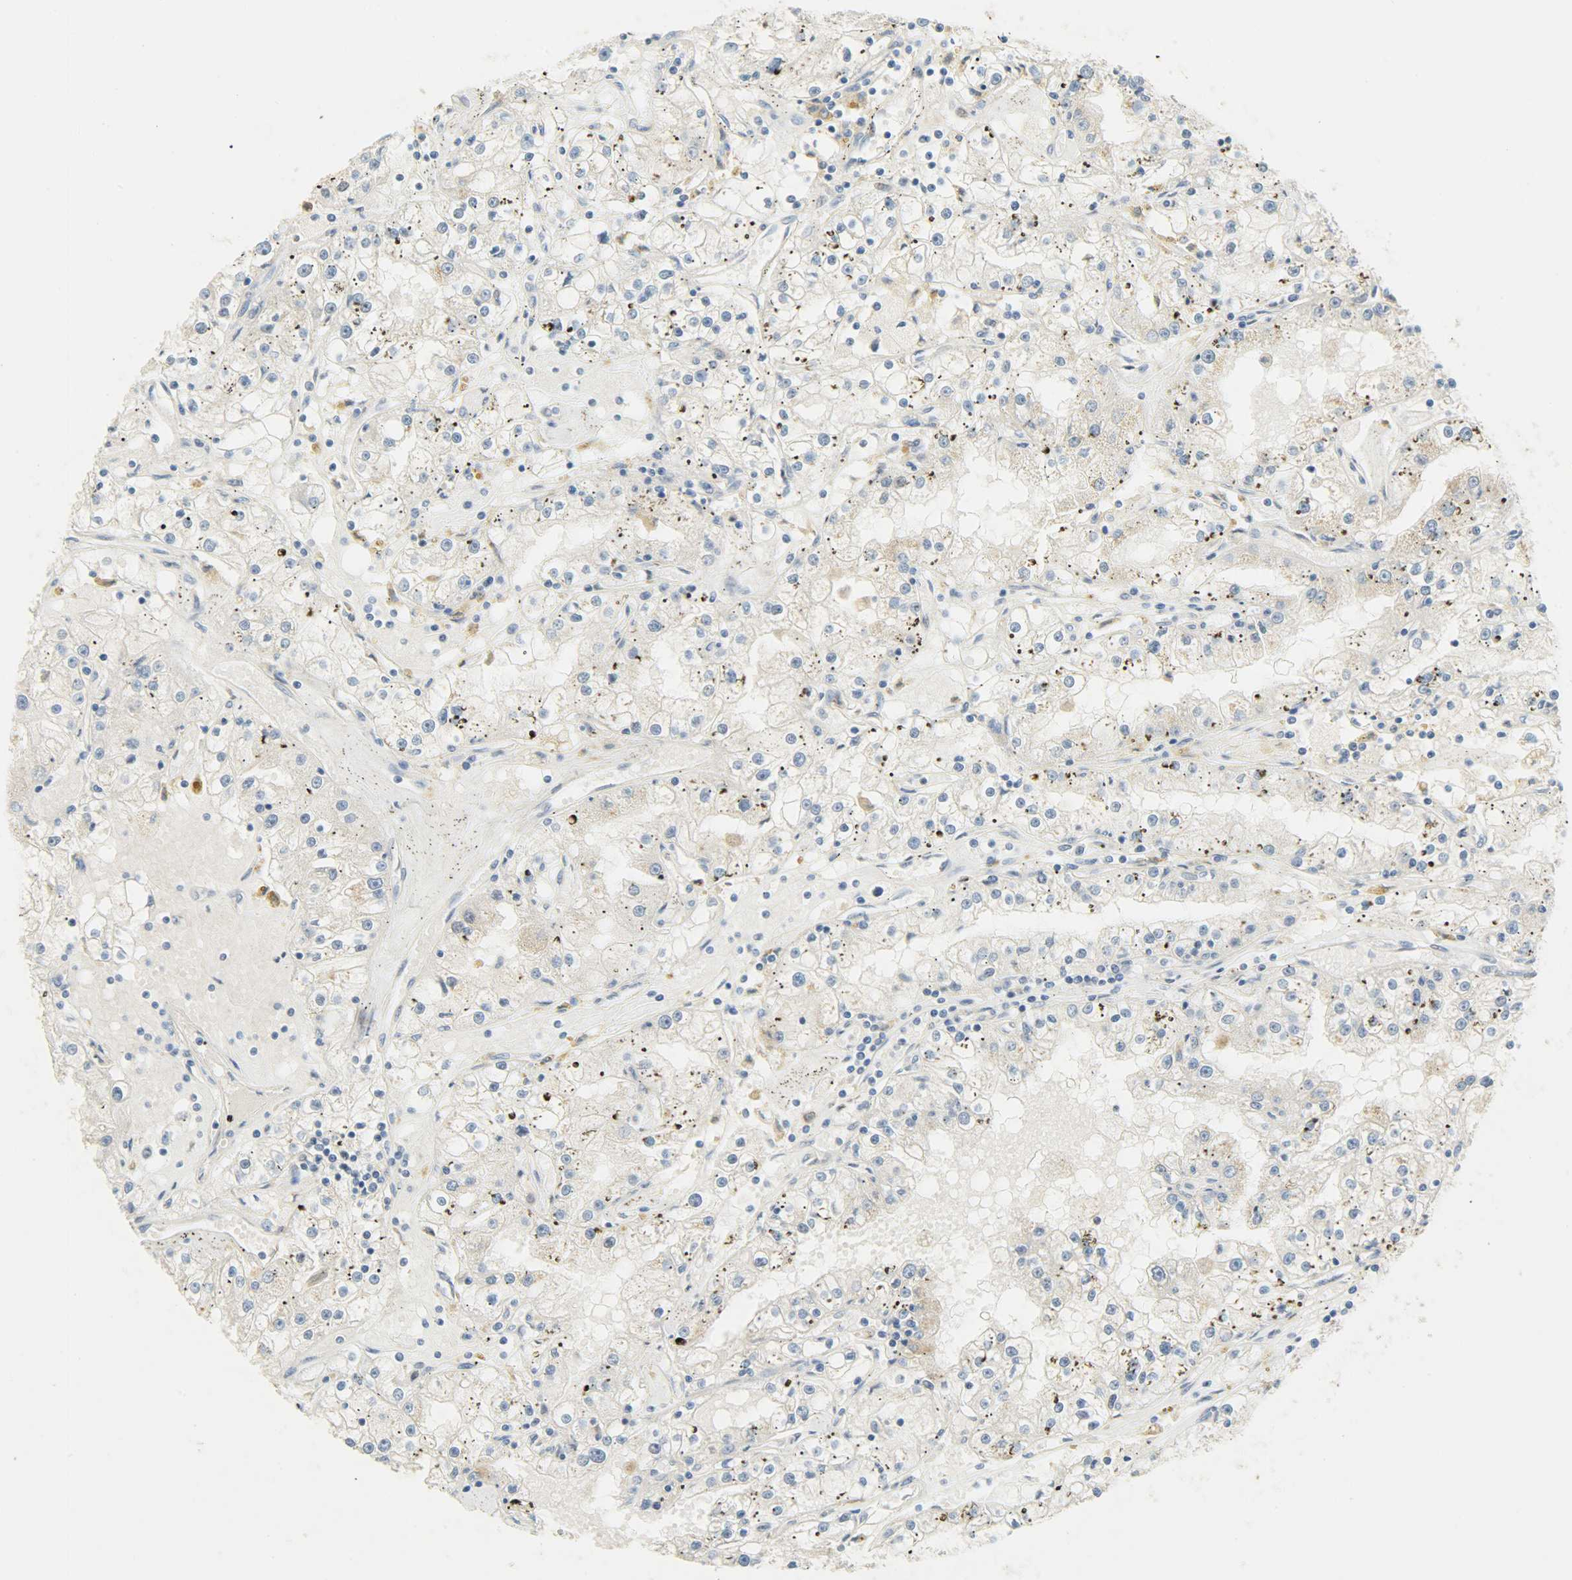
{"staining": {"intensity": "negative", "quantity": "none", "location": "none"}, "tissue": "renal cancer", "cell_type": "Tumor cells", "image_type": "cancer", "snomed": [{"axis": "morphology", "description": "Adenocarcinoma, NOS"}, {"axis": "topography", "description": "Kidney"}], "caption": "DAB (3,3'-diaminobenzidine) immunohistochemical staining of human renal adenocarcinoma shows no significant staining in tumor cells. (DAB immunohistochemistry, high magnification).", "gene": "JUNB", "patient": {"sex": "male", "age": 56}}